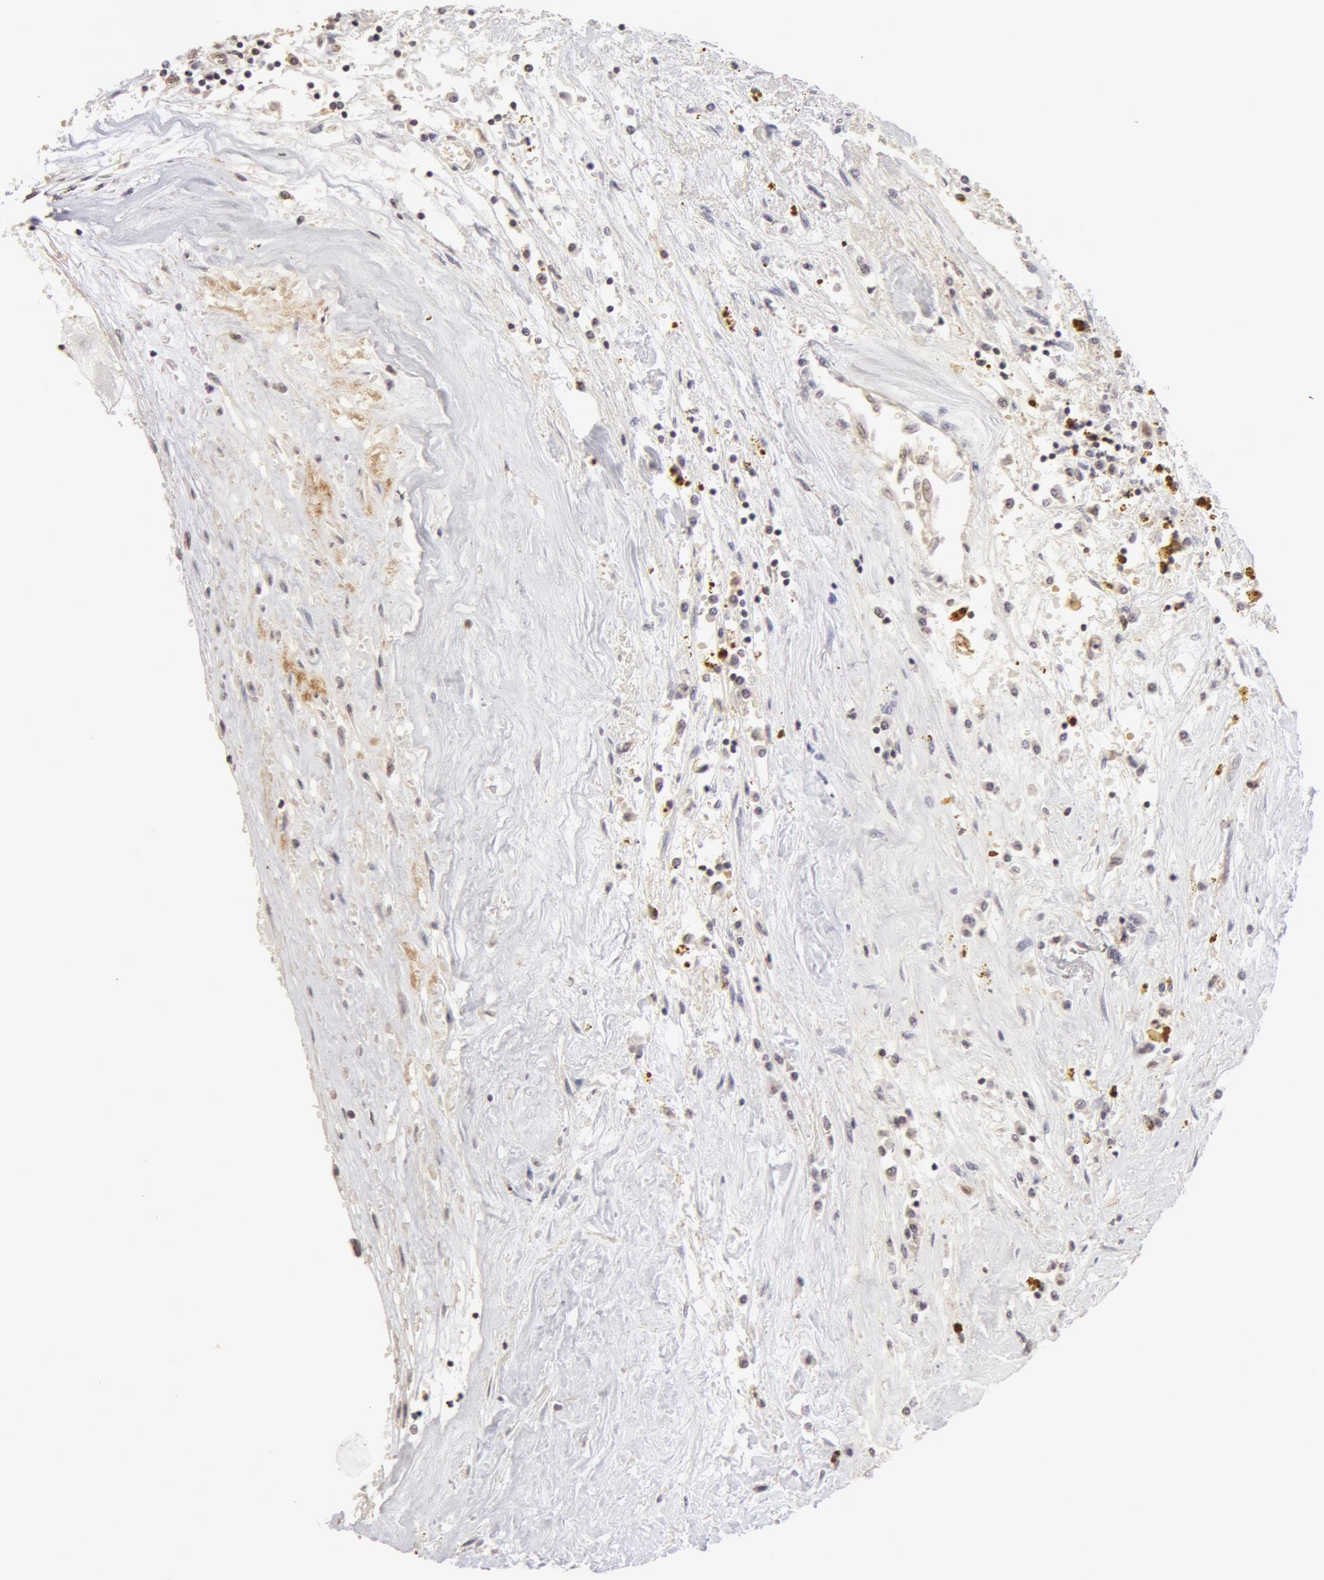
{"staining": {"intensity": "negative", "quantity": "none", "location": "none"}, "tissue": "renal cancer", "cell_type": "Tumor cells", "image_type": "cancer", "snomed": [{"axis": "morphology", "description": "Adenocarcinoma, NOS"}, {"axis": "topography", "description": "Kidney"}], "caption": "Tumor cells are negative for protein expression in human renal adenocarcinoma.", "gene": "ADAM10", "patient": {"sex": "male", "age": 78}}